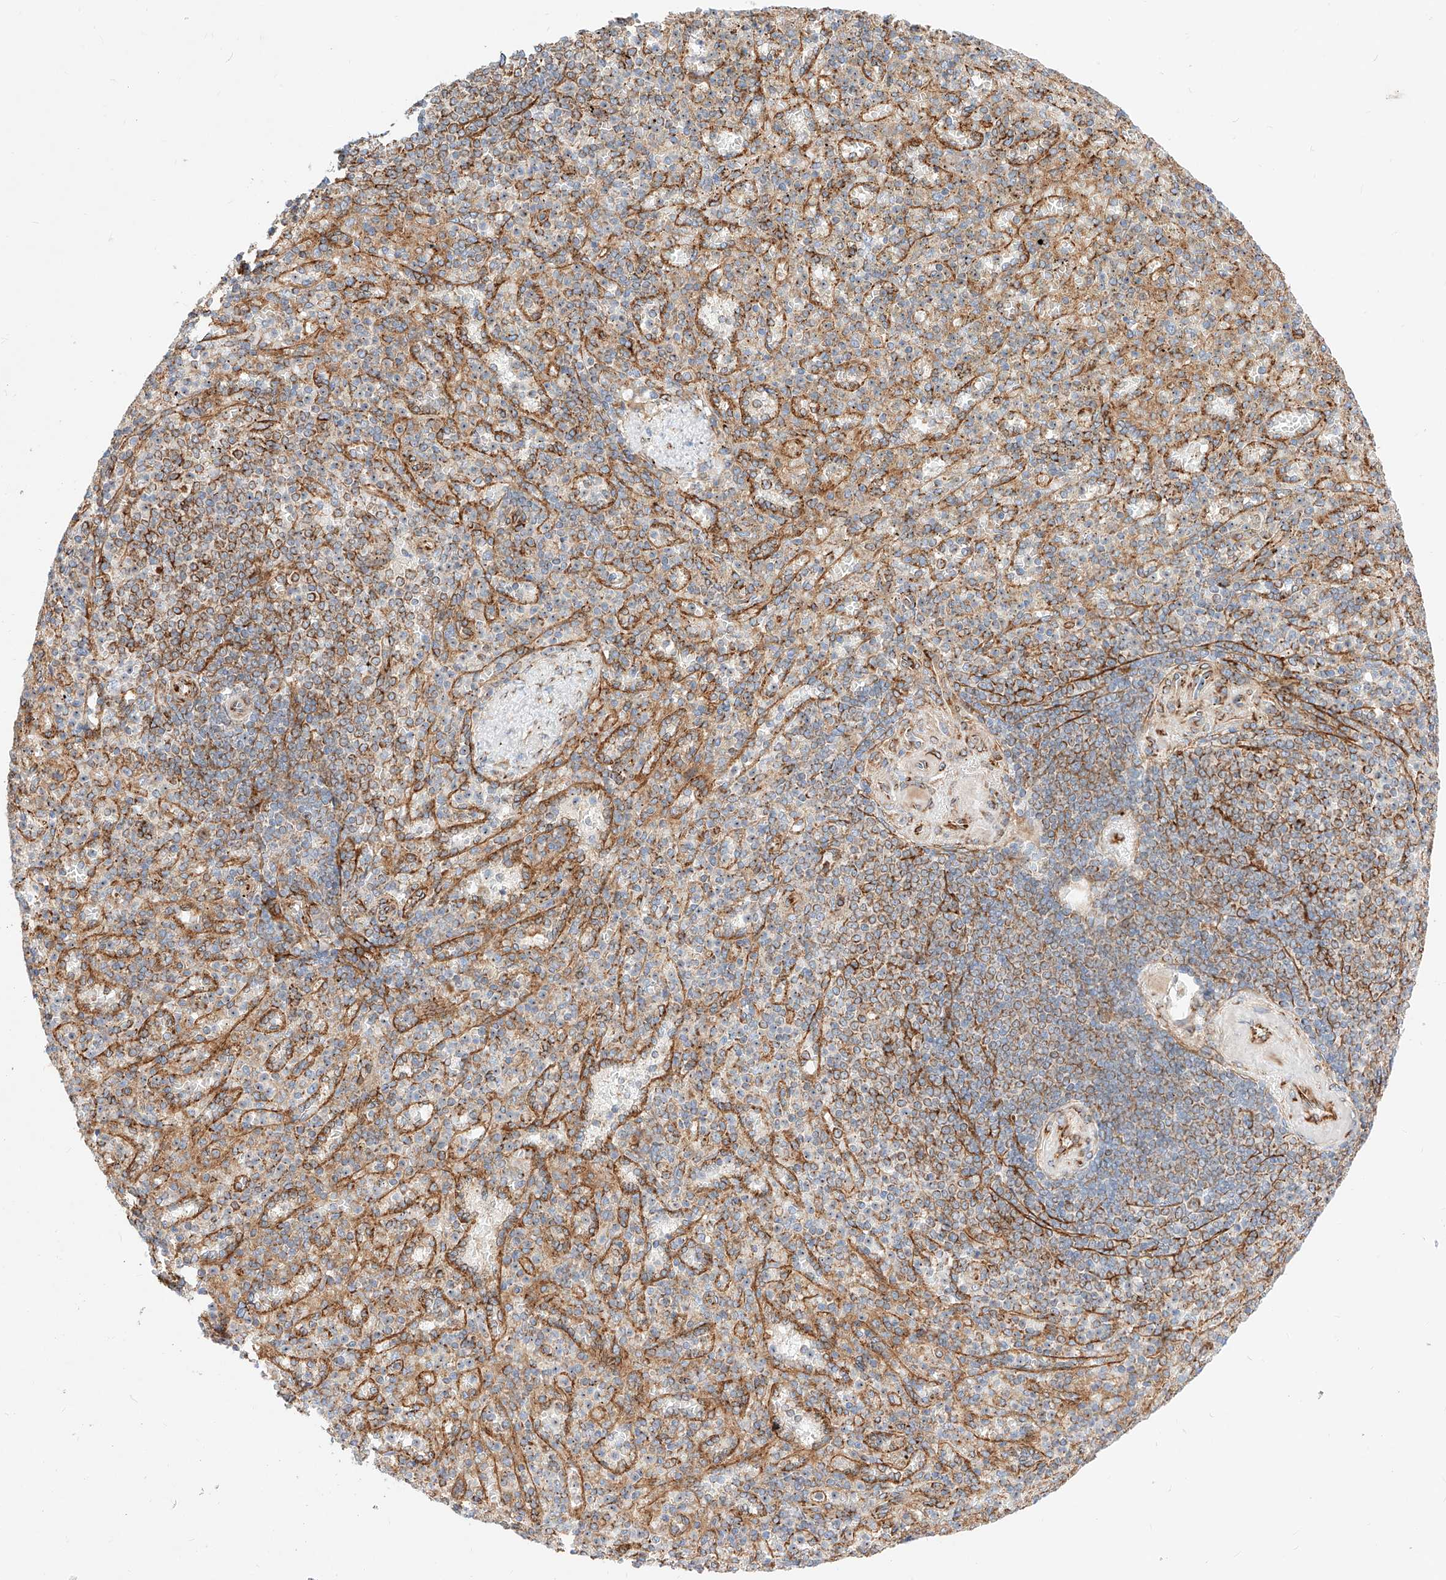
{"staining": {"intensity": "moderate", "quantity": "25%-75%", "location": "cytoplasmic/membranous,nuclear"}, "tissue": "spleen", "cell_type": "Cells in red pulp", "image_type": "normal", "snomed": [{"axis": "morphology", "description": "Normal tissue, NOS"}, {"axis": "topography", "description": "Spleen"}], "caption": "Protein expression analysis of benign spleen demonstrates moderate cytoplasmic/membranous,nuclear expression in about 25%-75% of cells in red pulp.", "gene": "CSGALNACT2", "patient": {"sex": "female", "age": 74}}